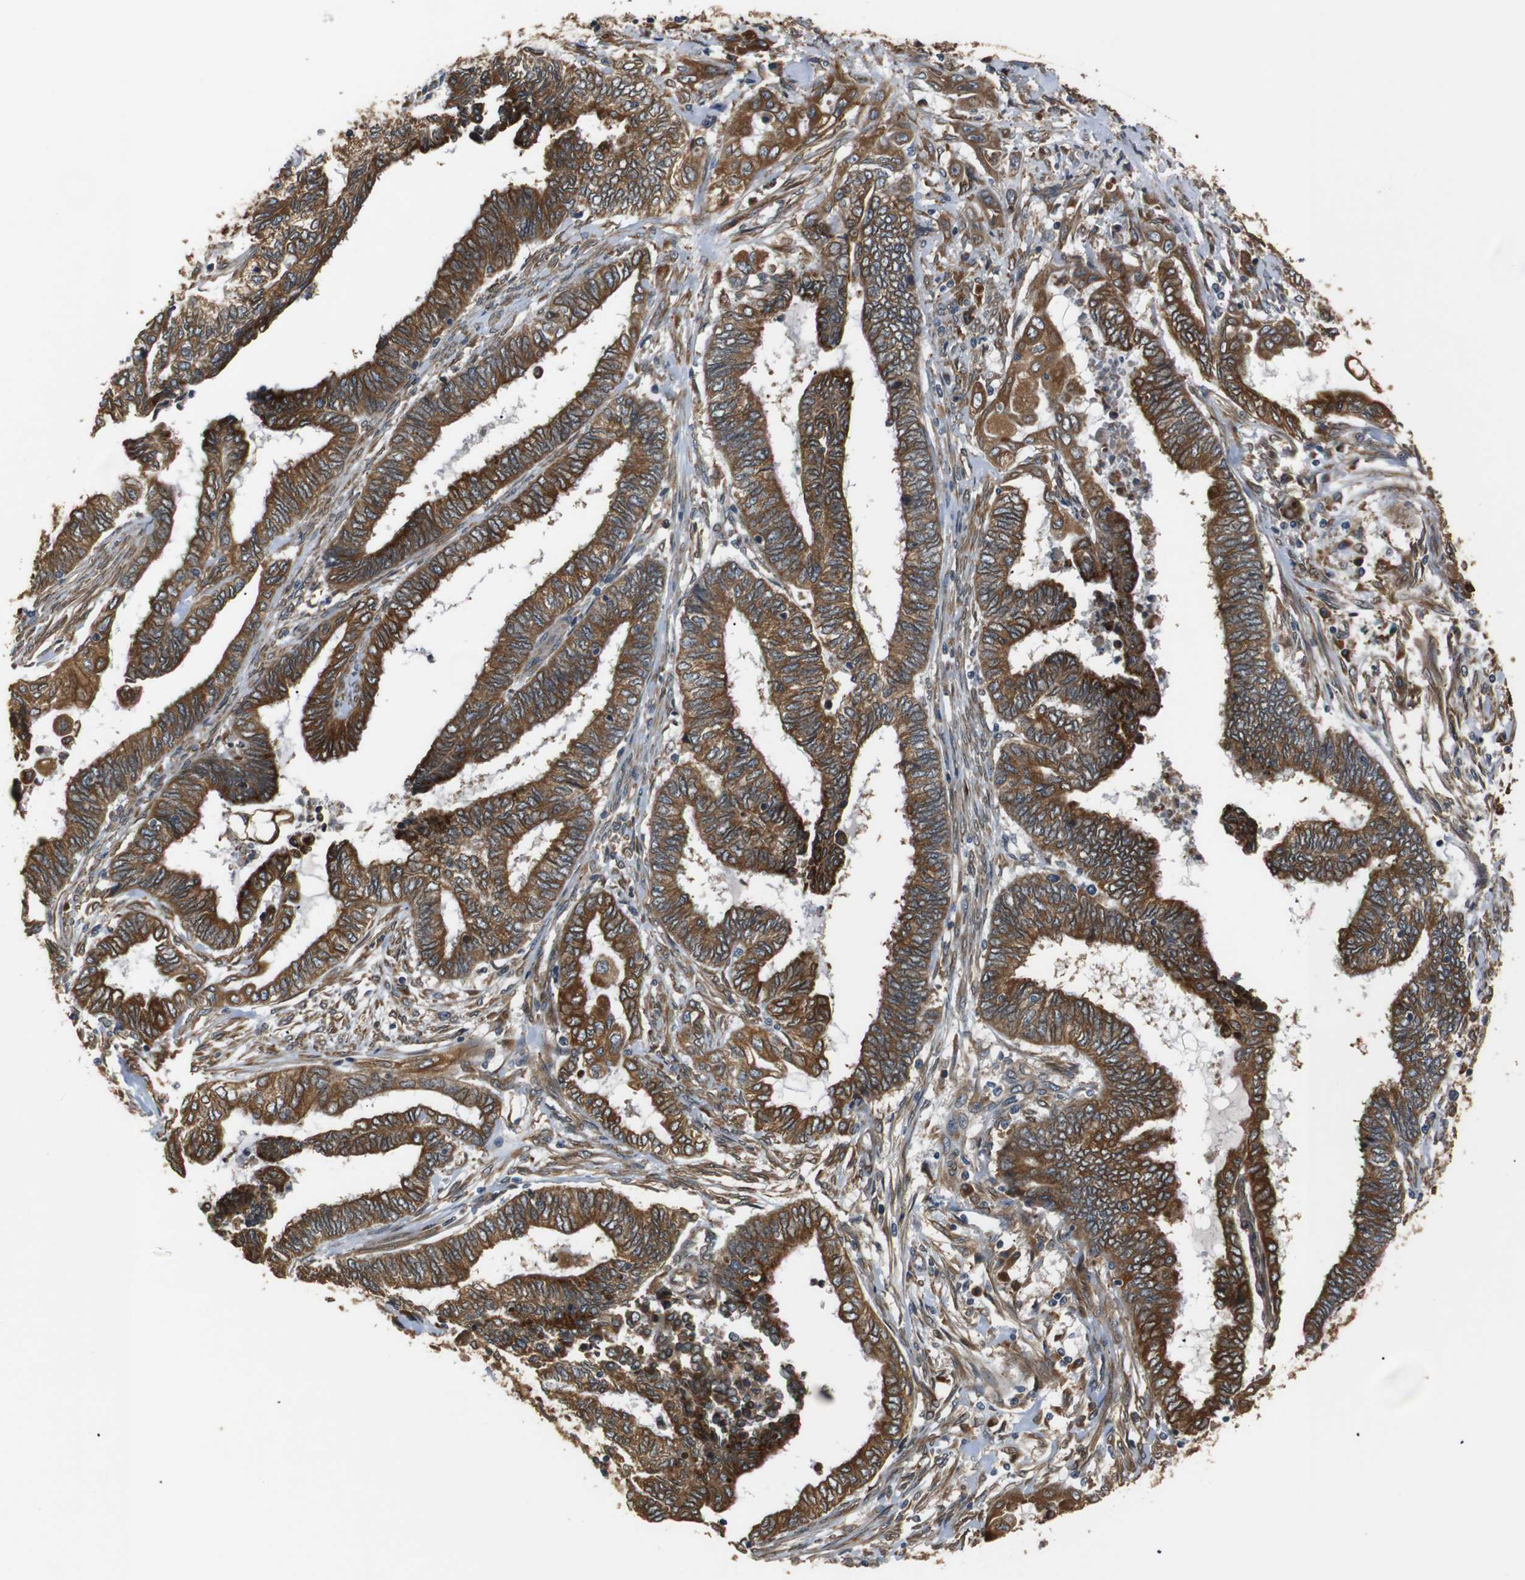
{"staining": {"intensity": "strong", "quantity": ">75%", "location": "cytoplasmic/membranous"}, "tissue": "endometrial cancer", "cell_type": "Tumor cells", "image_type": "cancer", "snomed": [{"axis": "morphology", "description": "Adenocarcinoma, NOS"}, {"axis": "topography", "description": "Uterus"}, {"axis": "topography", "description": "Endometrium"}], "caption": "There is high levels of strong cytoplasmic/membranous staining in tumor cells of adenocarcinoma (endometrial), as demonstrated by immunohistochemical staining (brown color).", "gene": "TMED2", "patient": {"sex": "female", "age": 70}}